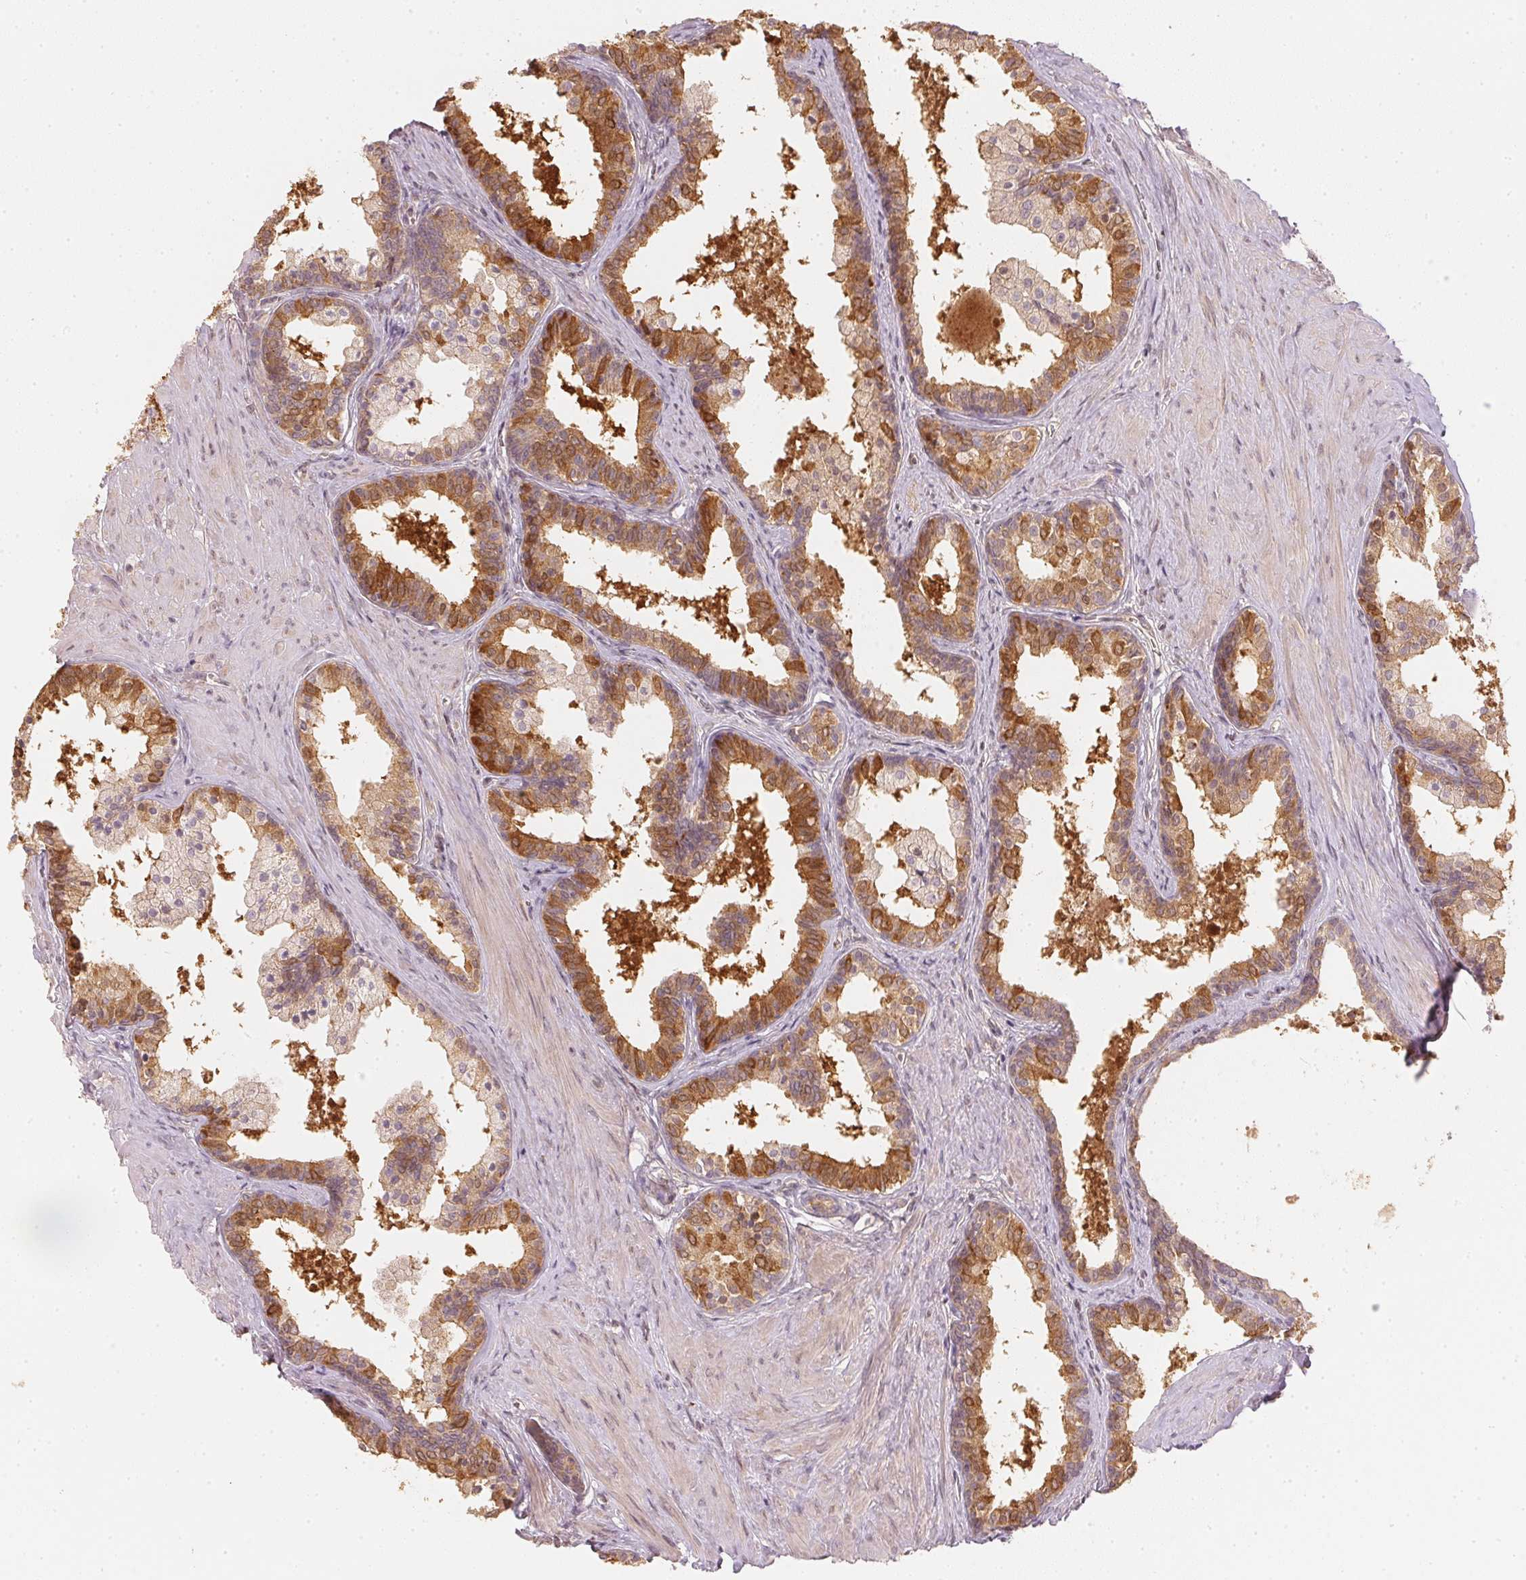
{"staining": {"intensity": "moderate", "quantity": "25%-75%", "location": "cytoplasmic/membranous"}, "tissue": "prostate", "cell_type": "Glandular cells", "image_type": "normal", "snomed": [{"axis": "morphology", "description": "Normal tissue, NOS"}, {"axis": "topography", "description": "Prostate"}], "caption": "Protein expression by IHC exhibits moderate cytoplasmic/membranous expression in about 25%-75% of glandular cells in benign prostate.", "gene": "WDR54", "patient": {"sex": "male", "age": 61}}